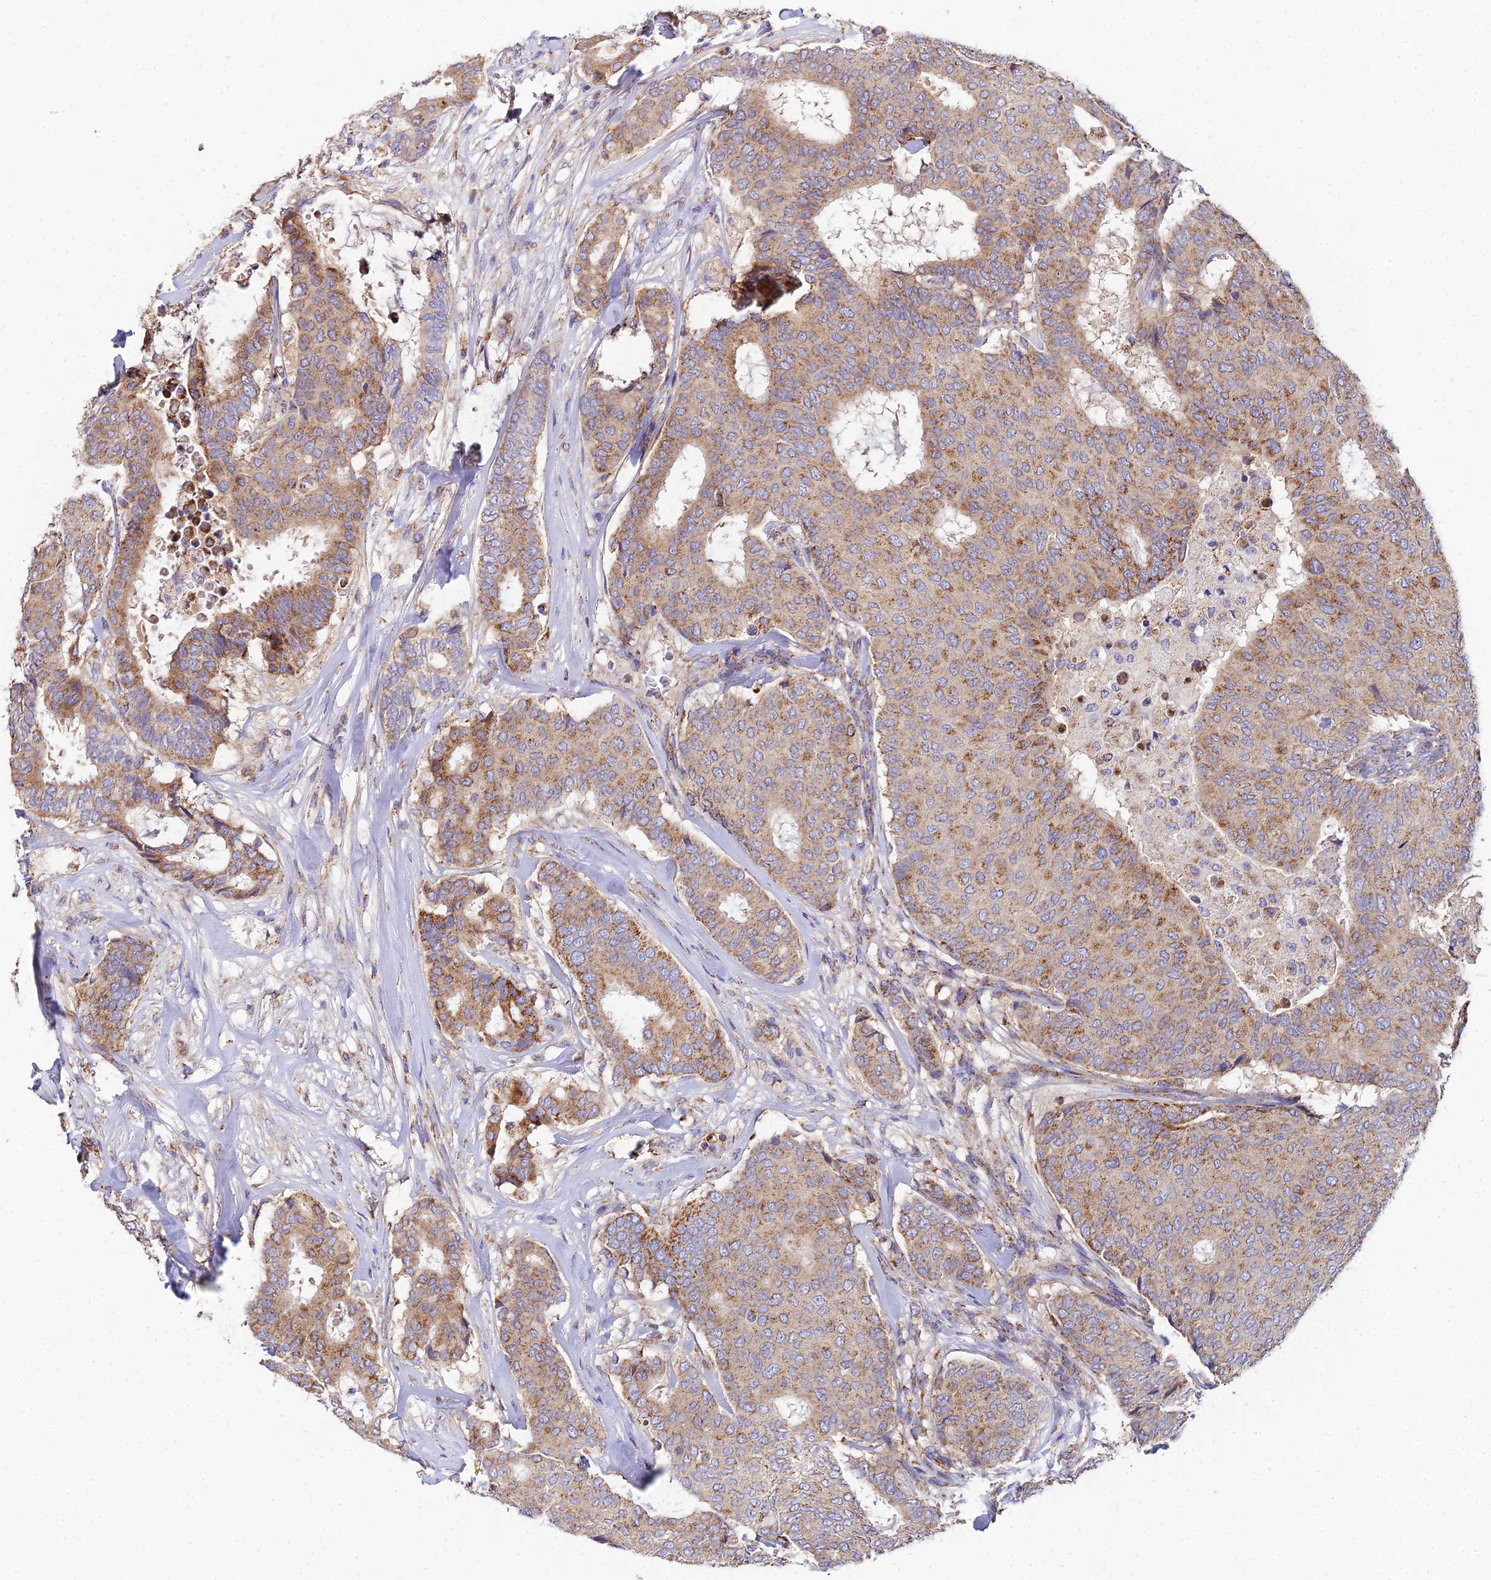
{"staining": {"intensity": "moderate", "quantity": "25%-75%", "location": "cytoplasmic/membranous"}, "tissue": "breast cancer", "cell_type": "Tumor cells", "image_type": "cancer", "snomed": [{"axis": "morphology", "description": "Duct carcinoma"}, {"axis": "topography", "description": "Breast"}], "caption": "The histopathology image displays immunohistochemical staining of breast cancer (infiltrating ductal carcinoma). There is moderate cytoplasmic/membranous expression is seen in approximately 25%-75% of tumor cells. The staining is performed using DAB (3,3'-diaminobenzidine) brown chromogen to label protein expression. The nuclei are counter-stained blue using hematoxylin.", "gene": "NIPSNAP3A", "patient": {"sex": "female", "age": 75}}